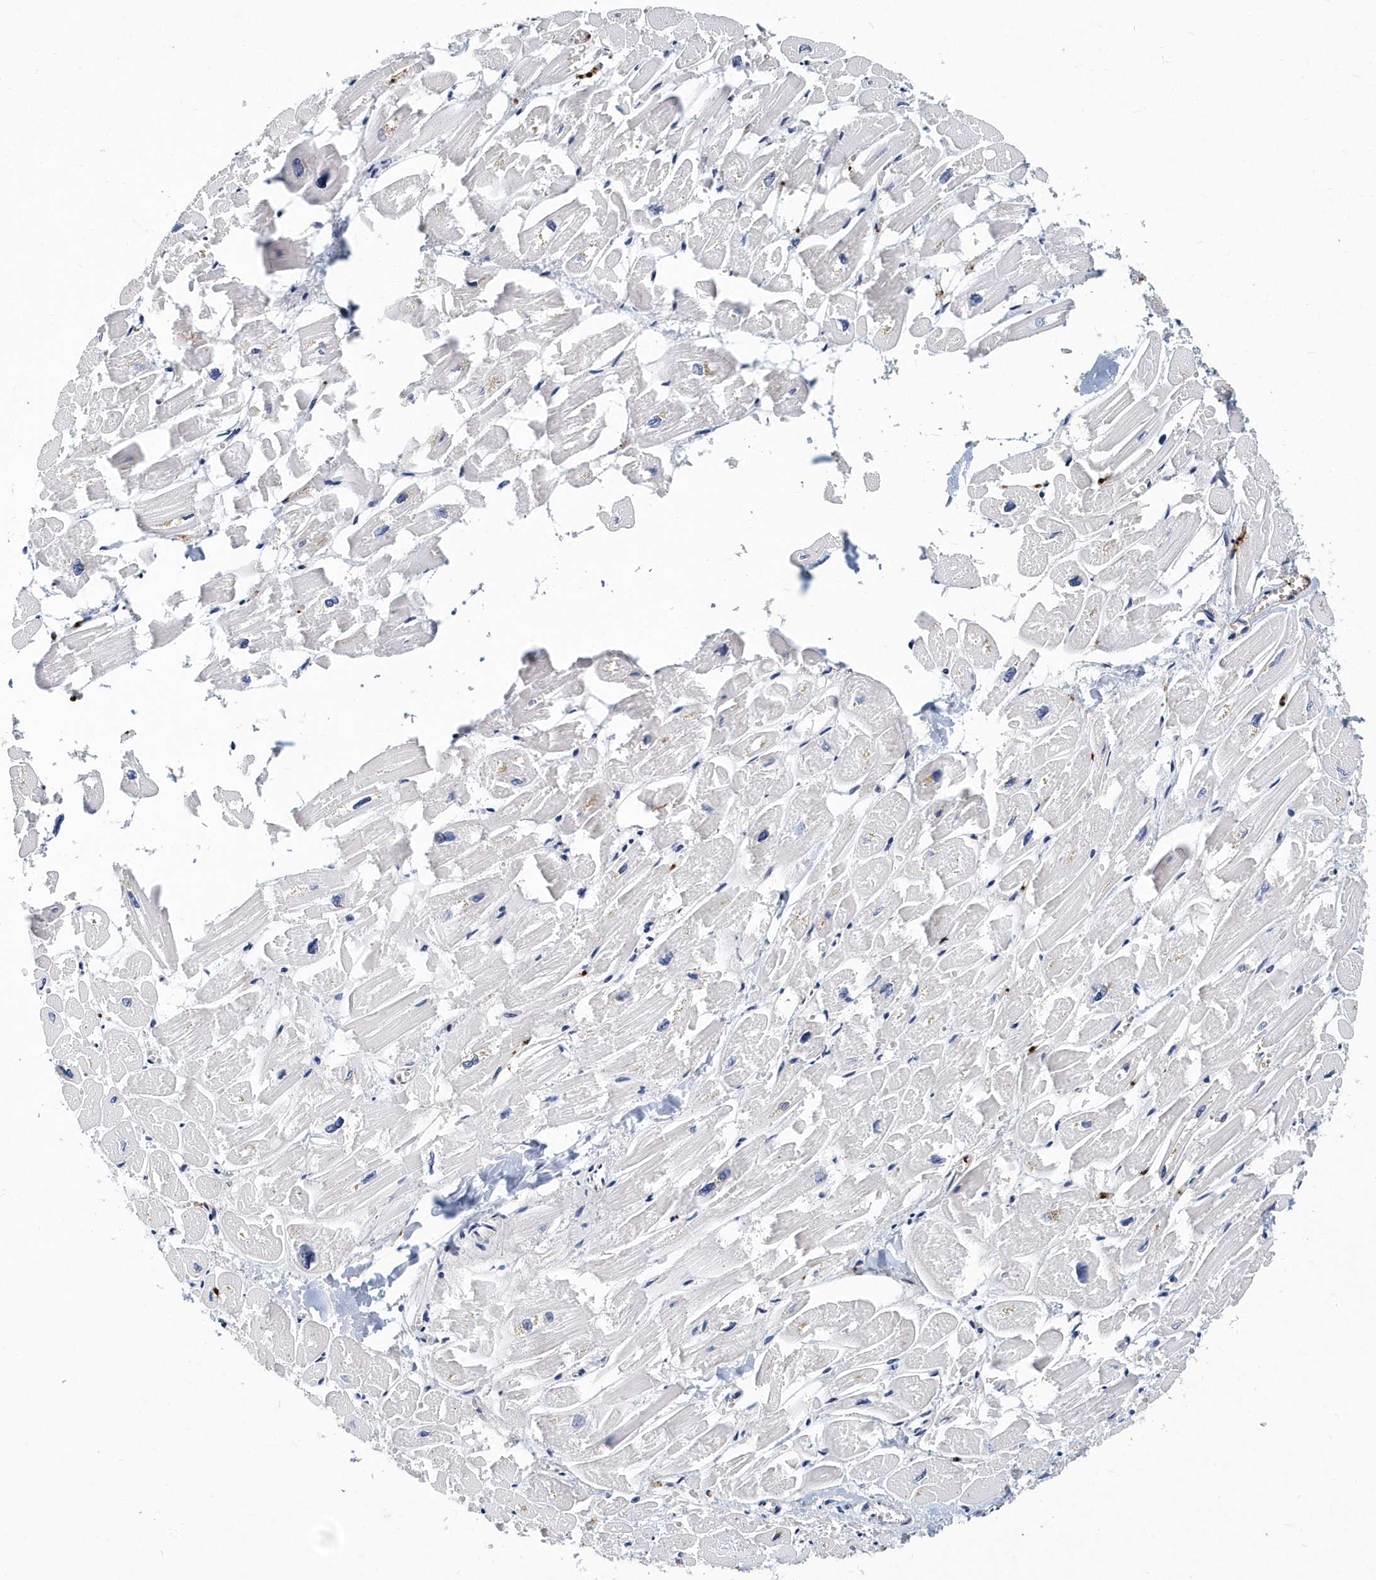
{"staining": {"intensity": "negative", "quantity": "none", "location": "none"}, "tissue": "heart muscle", "cell_type": "Cardiomyocytes", "image_type": "normal", "snomed": [{"axis": "morphology", "description": "Normal tissue, NOS"}, {"axis": "topography", "description": "Heart"}], "caption": "An immunohistochemistry image of unremarkable heart muscle is shown. There is no staining in cardiomyocytes of heart muscle. (Brightfield microscopy of DAB (3,3'-diaminobenzidine) immunohistochemistry (IHC) at high magnification).", "gene": "ITGA2B", "patient": {"sex": "male", "age": 54}}